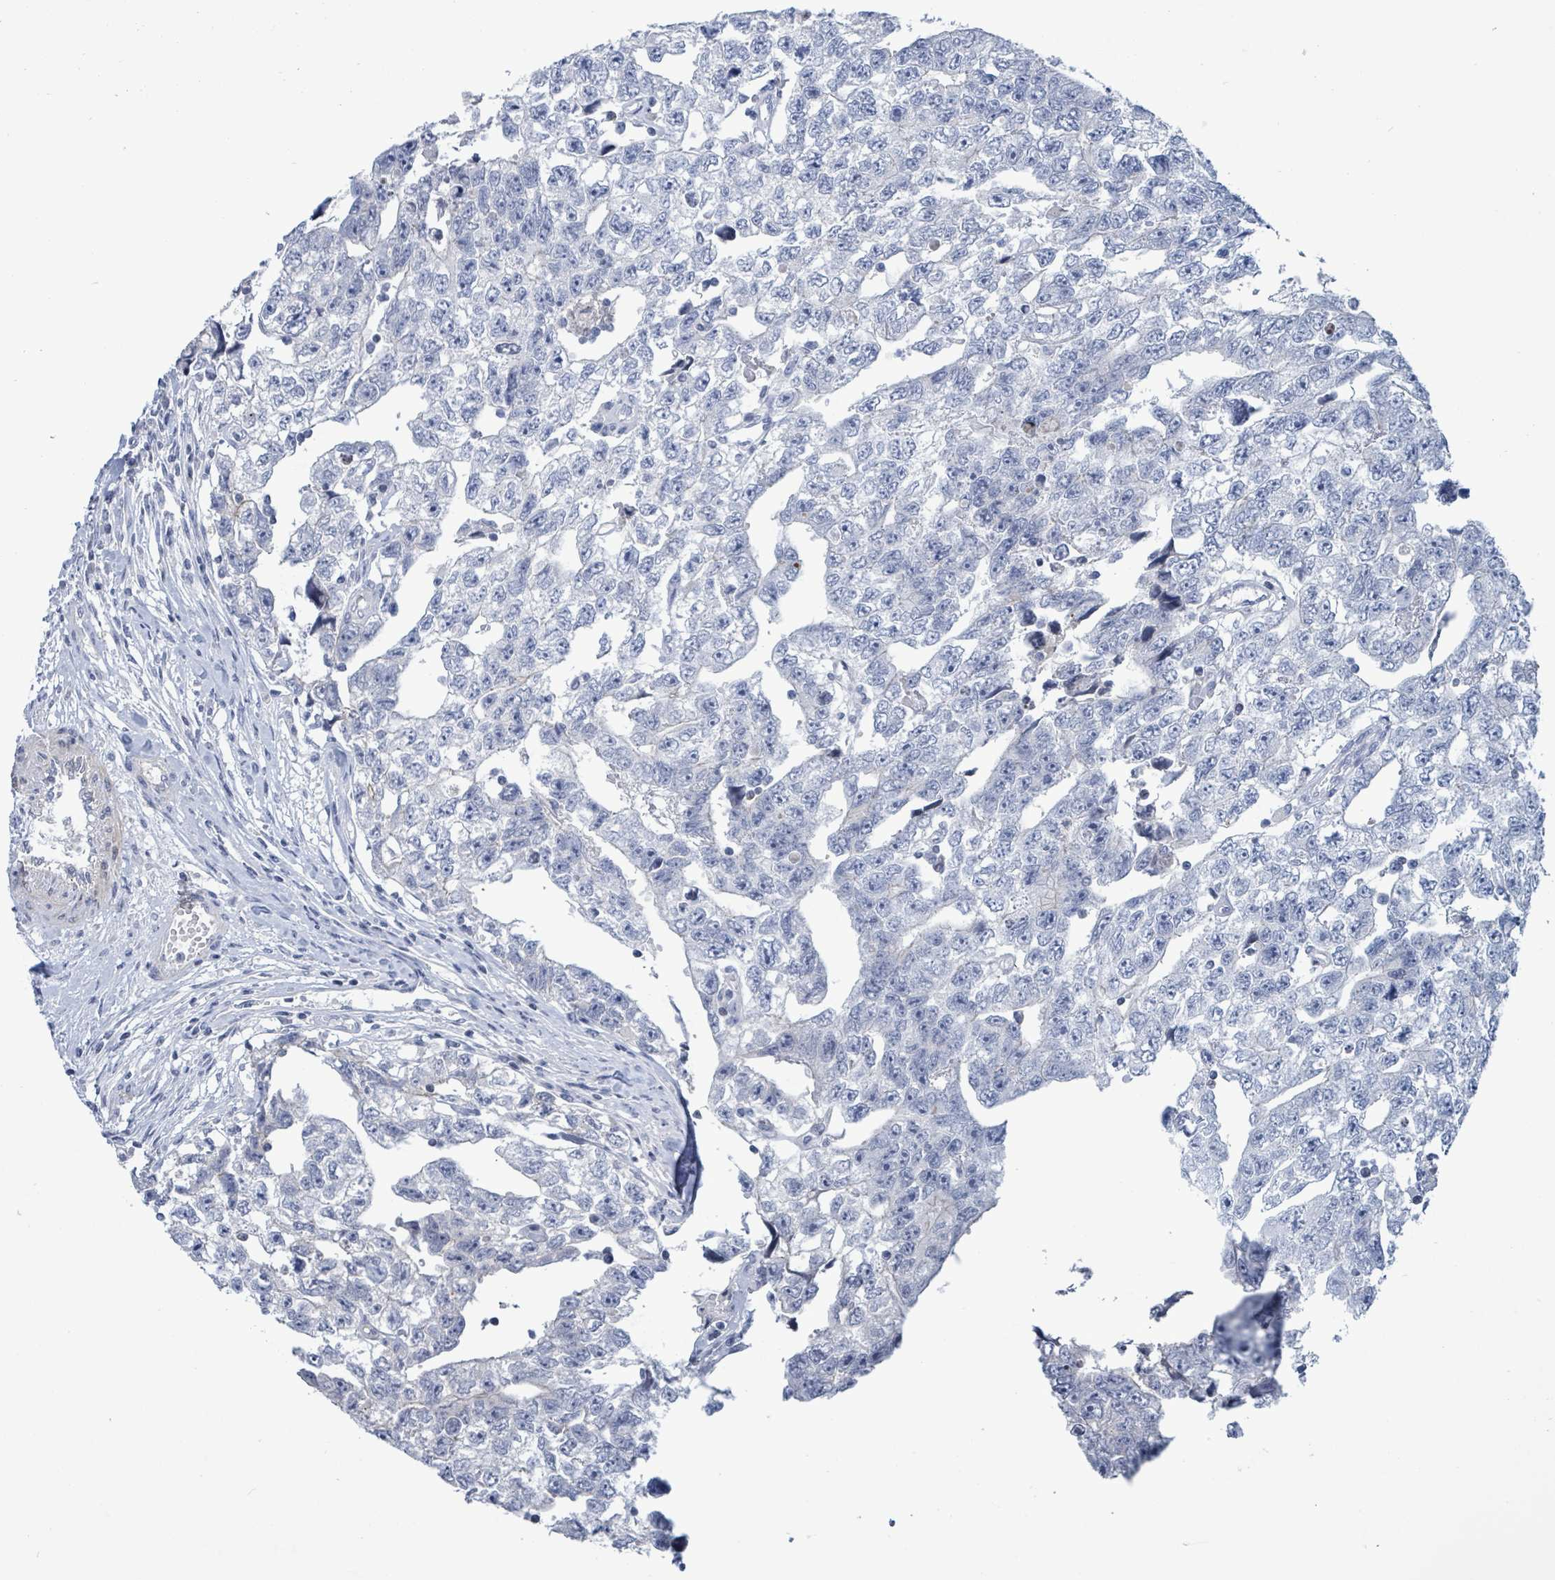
{"staining": {"intensity": "negative", "quantity": "none", "location": "none"}, "tissue": "testis cancer", "cell_type": "Tumor cells", "image_type": "cancer", "snomed": [{"axis": "morphology", "description": "Carcinoma, Embryonal, NOS"}, {"axis": "topography", "description": "Testis"}], "caption": "Testis cancer was stained to show a protein in brown. There is no significant positivity in tumor cells.", "gene": "NTN3", "patient": {"sex": "male", "age": 22}}